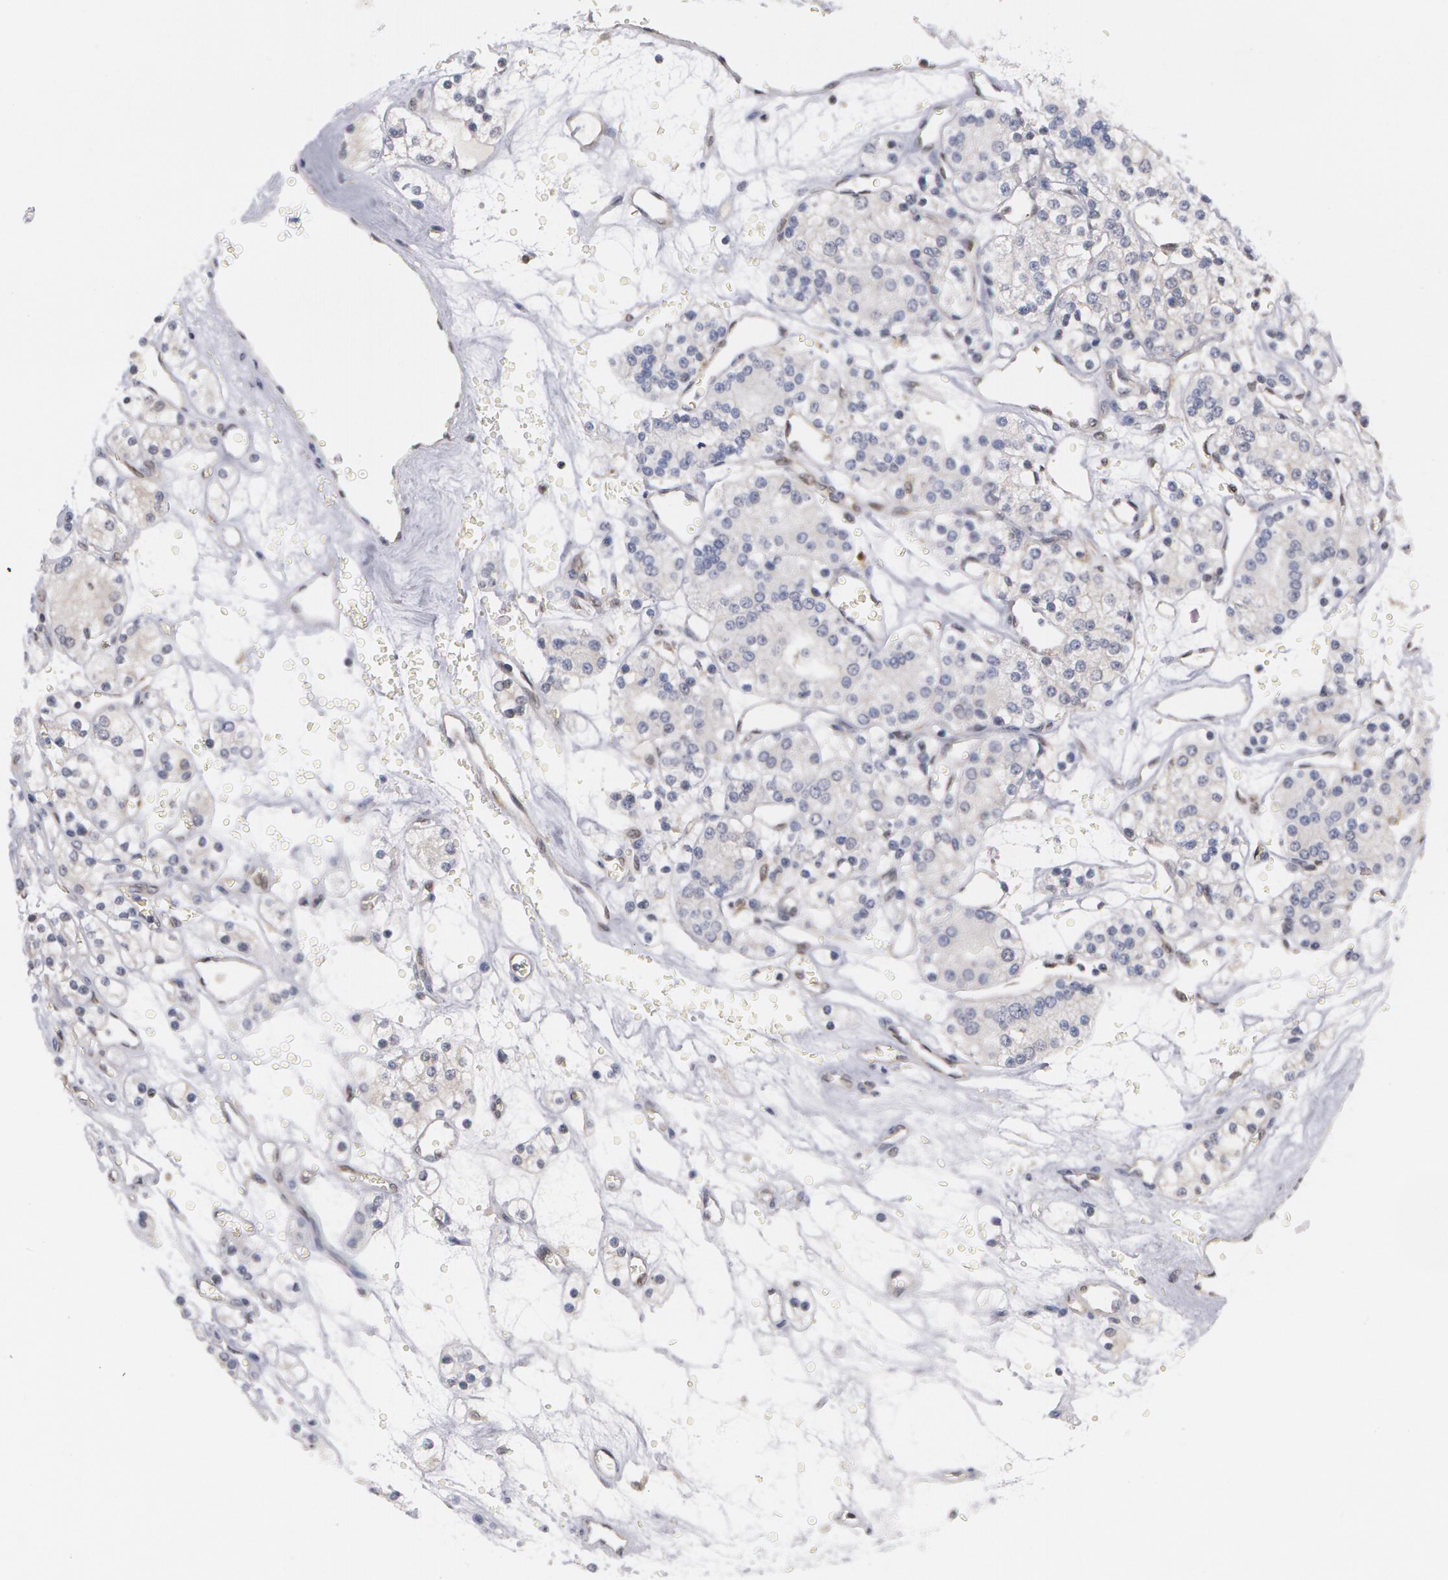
{"staining": {"intensity": "negative", "quantity": "none", "location": "none"}, "tissue": "renal cancer", "cell_type": "Tumor cells", "image_type": "cancer", "snomed": [{"axis": "morphology", "description": "Adenocarcinoma, NOS"}, {"axis": "topography", "description": "Kidney"}], "caption": "Immunohistochemical staining of human renal adenocarcinoma exhibits no significant positivity in tumor cells. (DAB IHC with hematoxylin counter stain).", "gene": "TXNRD1", "patient": {"sex": "female", "age": 62}}